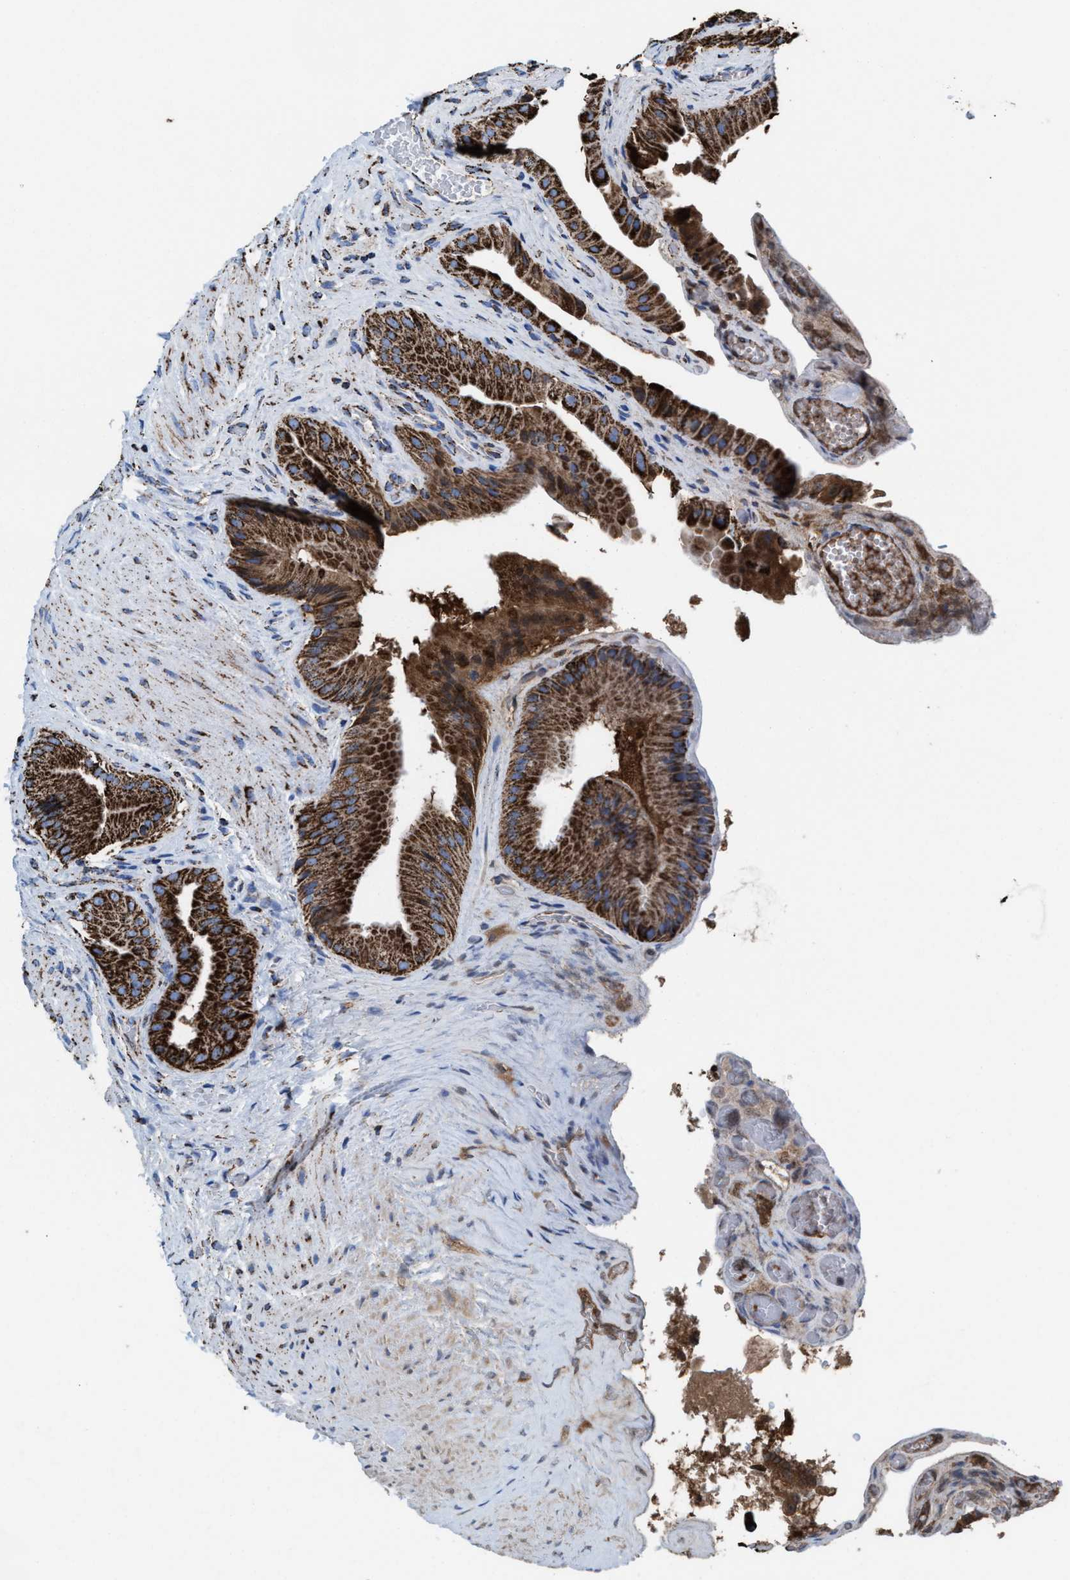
{"staining": {"intensity": "strong", "quantity": ">75%", "location": "cytoplasmic/membranous"}, "tissue": "gallbladder", "cell_type": "Glandular cells", "image_type": "normal", "snomed": [{"axis": "morphology", "description": "Normal tissue, NOS"}, {"axis": "topography", "description": "Gallbladder"}], "caption": "A high amount of strong cytoplasmic/membranous expression is seen in approximately >75% of glandular cells in benign gallbladder.", "gene": "ECHS1", "patient": {"sex": "male", "age": 49}}